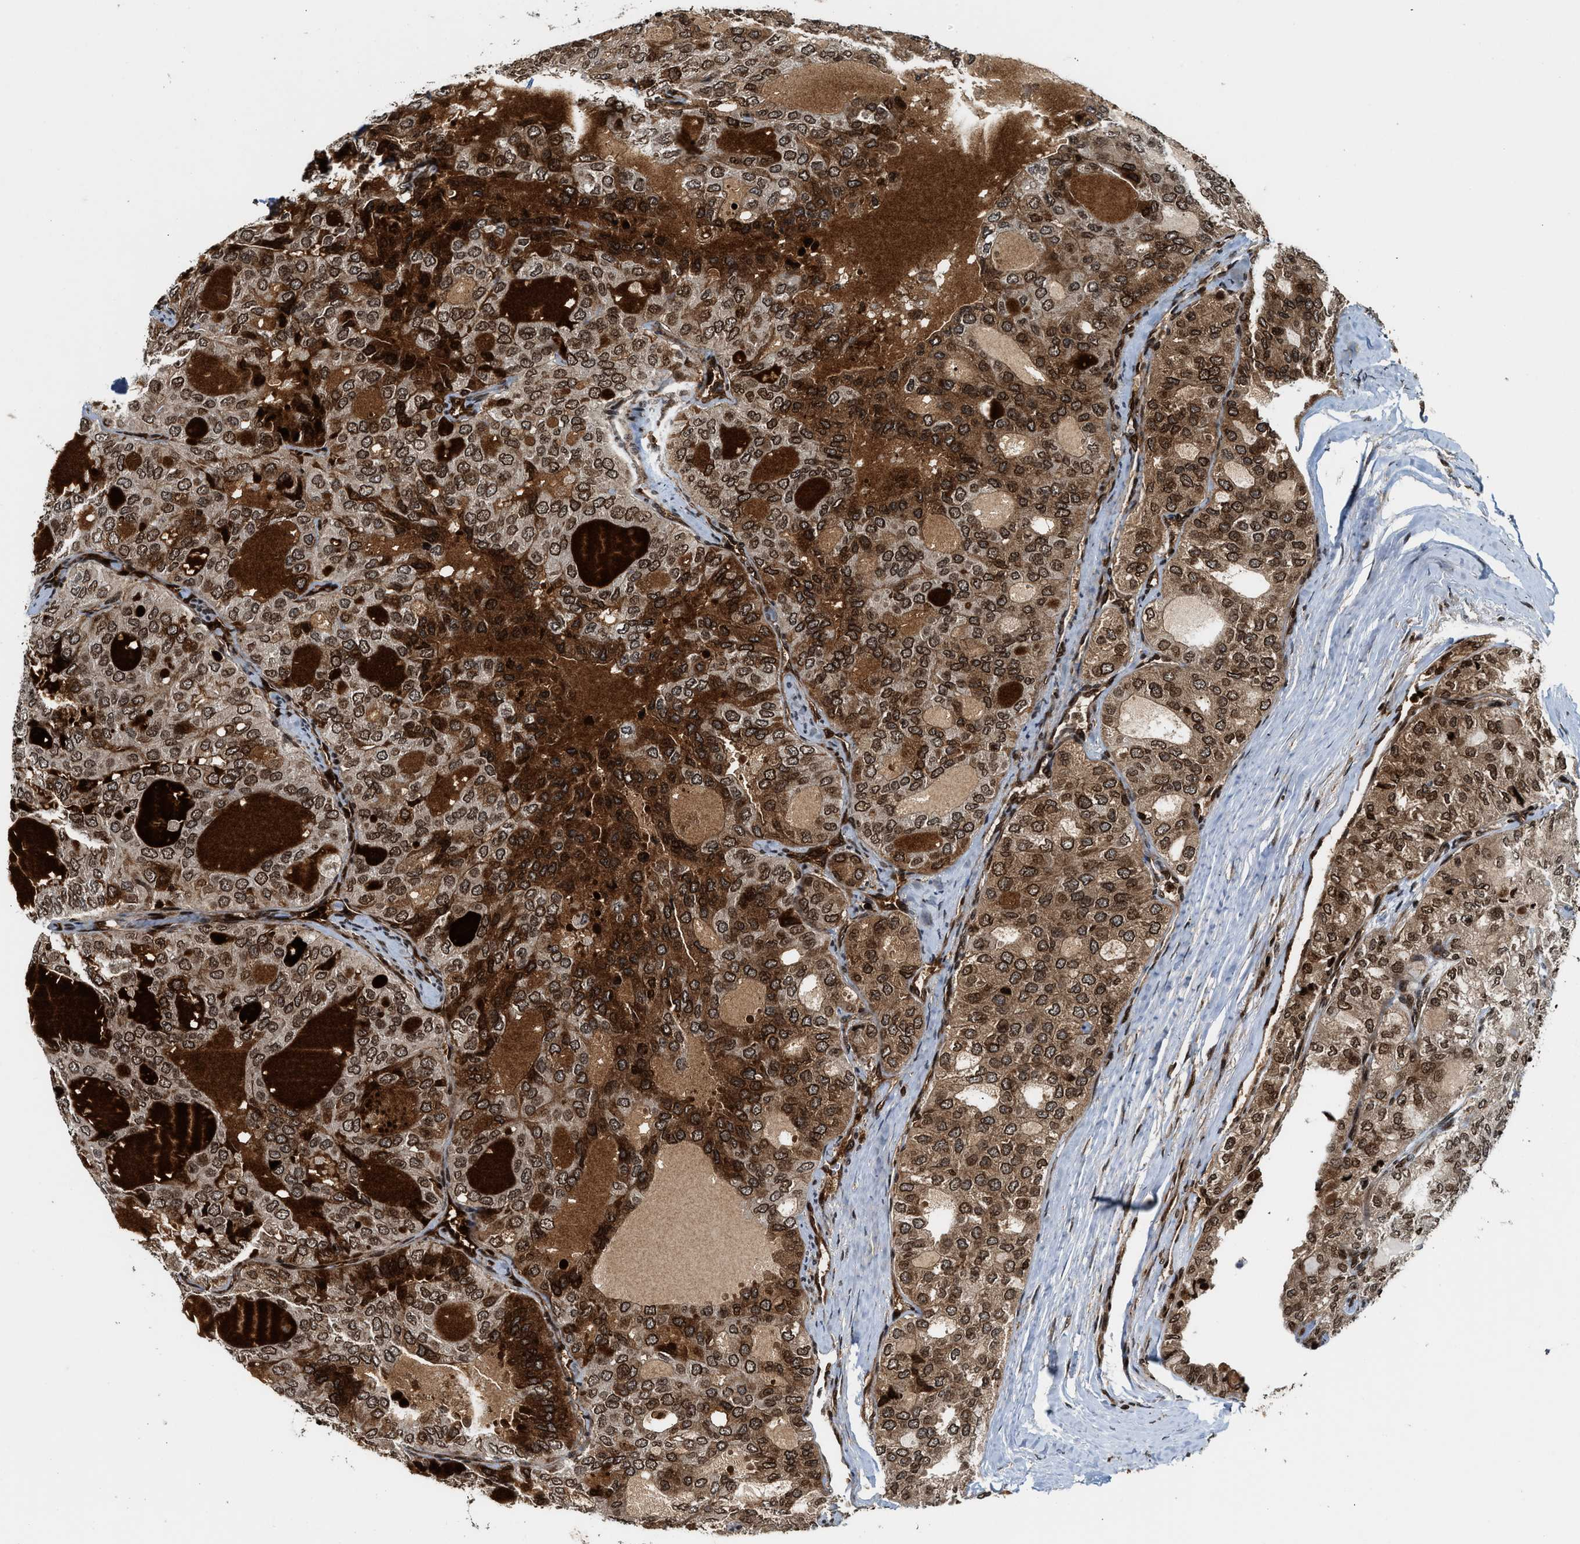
{"staining": {"intensity": "moderate", "quantity": ">75%", "location": "cytoplasmic/membranous,nuclear"}, "tissue": "thyroid cancer", "cell_type": "Tumor cells", "image_type": "cancer", "snomed": [{"axis": "morphology", "description": "Follicular adenoma carcinoma, NOS"}, {"axis": "topography", "description": "Thyroid gland"}], "caption": "Brown immunohistochemical staining in human thyroid follicular adenoma carcinoma demonstrates moderate cytoplasmic/membranous and nuclear expression in about >75% of tumor cells.", "gene": "MDM2", "patient": {"sex": "male", "age": 75}}